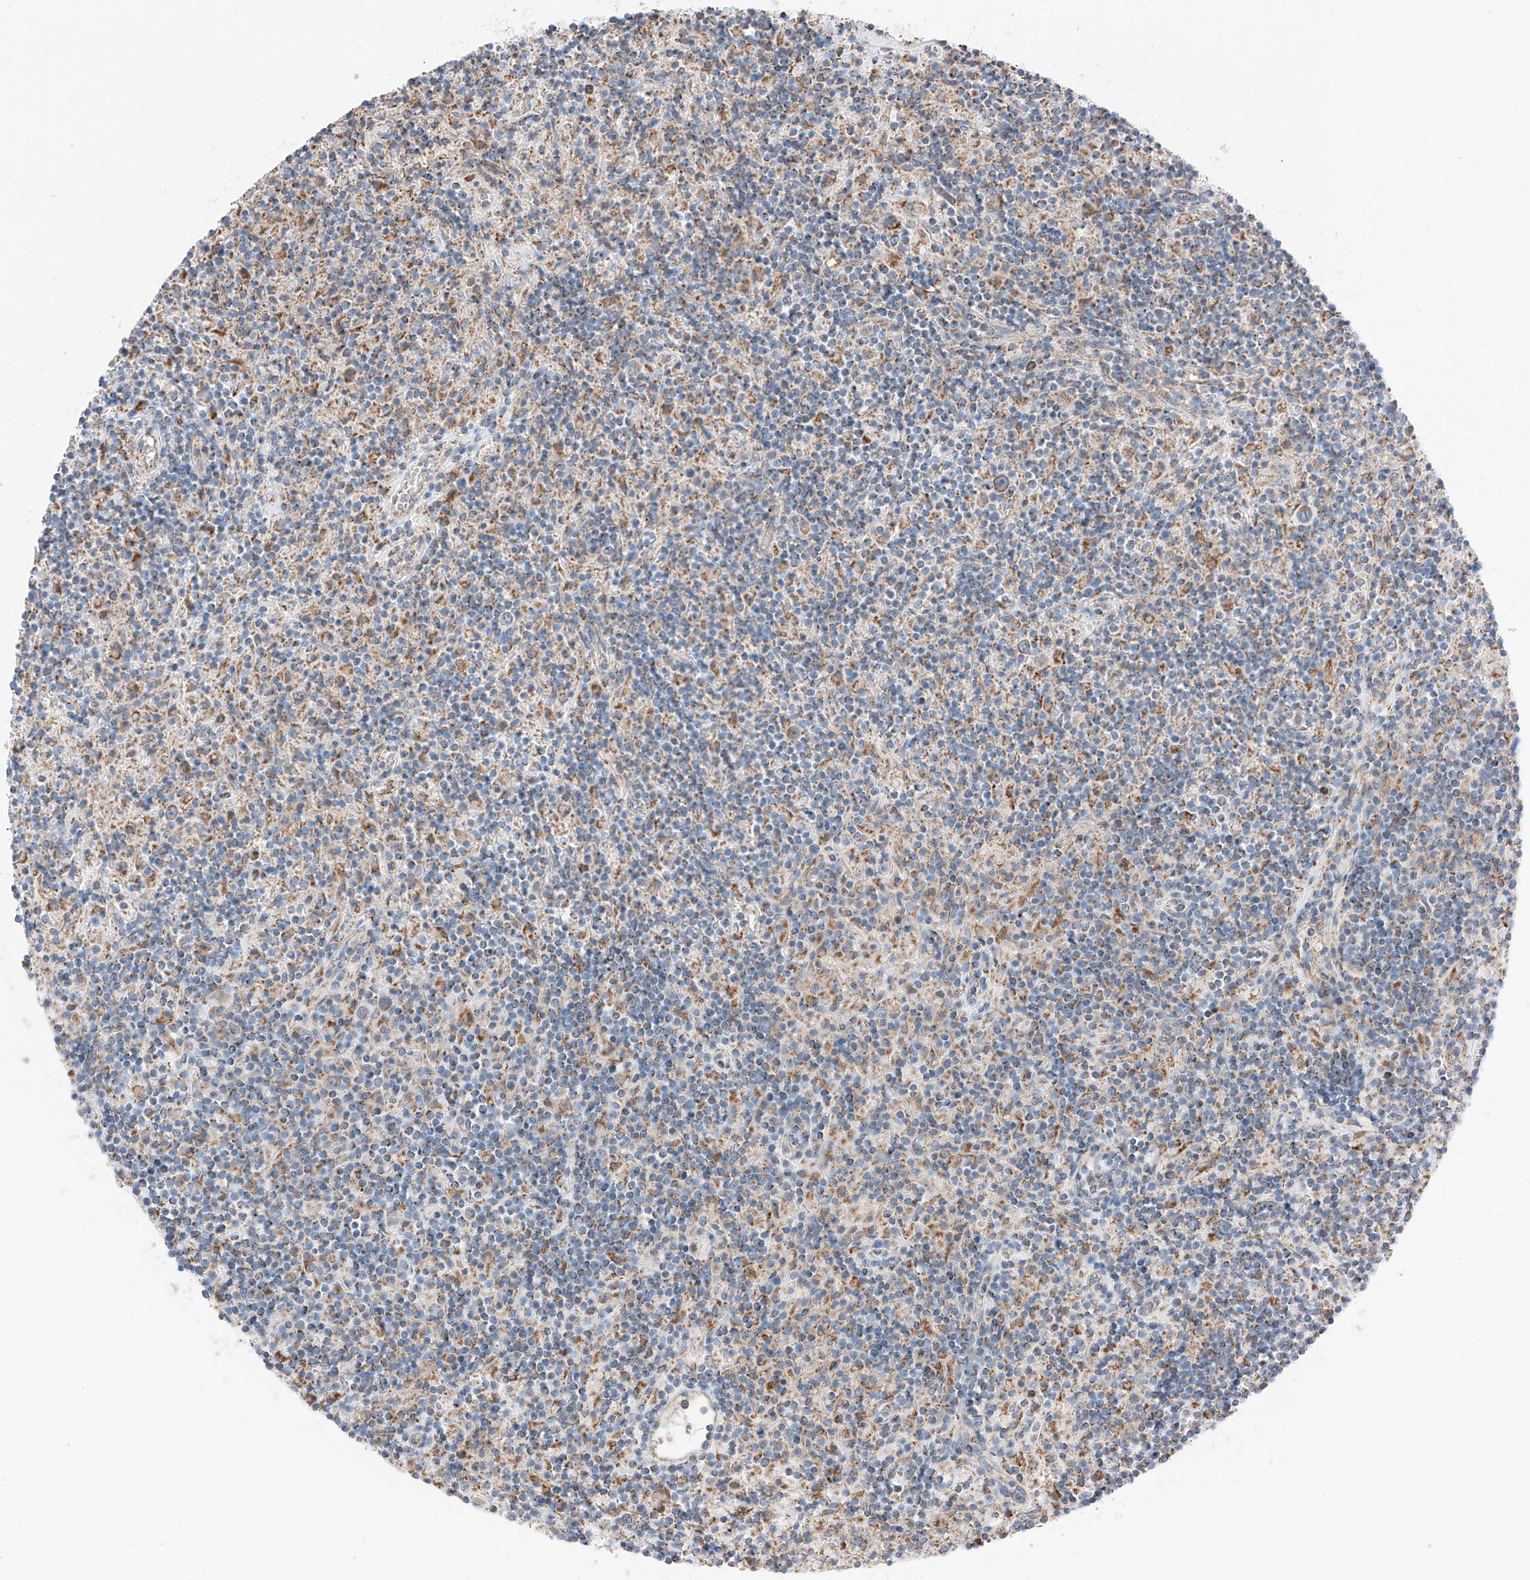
{"staining": {"intensity": "moderate", "quantity": ">75%", "location": "cytoplasmic/membranous"}, "tissue": "lymphoma", "cell_type": "Tumor cells", "image_type": "cancer", "snomed": [{"axis": "morphology", "description": "Hodgkin's disease, NOS"}, {"axis": "topography", "description": "Lymph node"}], "caption": "Human lymphoma stained for a protein (brown) reveals moderate cytoplasmic/membranous positive positivity in about >75% of tumor cells.", "gene": "MRAP", "patient": {"sex": "male", "age": 70}}